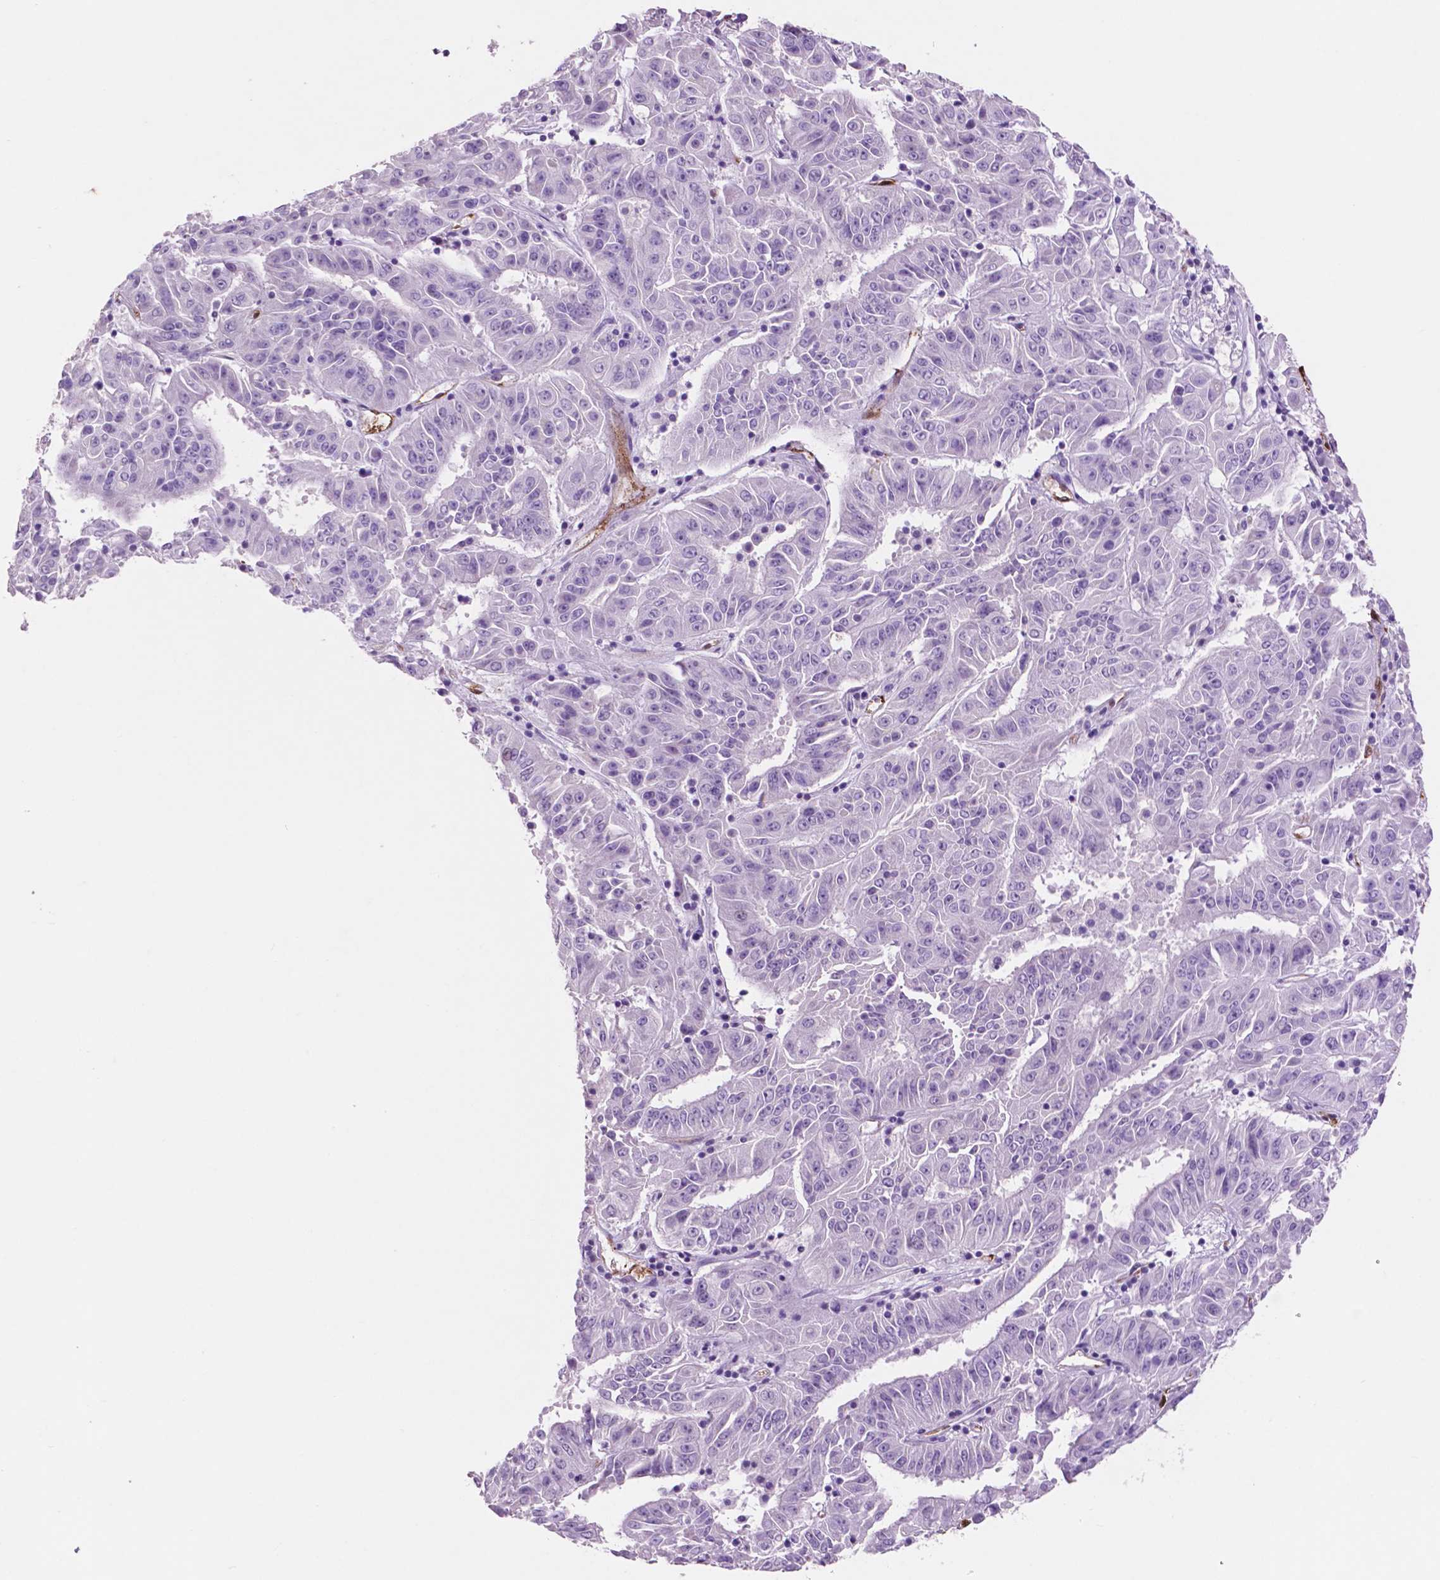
{"staining": {"intensity": "negative", "quantity": "none", "location": "none"}, "tissue": "pancreatic cancer", "cell_type": "Tumor cells", "image_type": "cancer", "snomed": [{"axis": "morphology", "description": "Adenocarcinoma, NOS"}, {"axis": "topography", "description": "Pancreas"}], "caption": "IHC of human pancreatic cancer (adenocarcinoma) shows no positivity in tumor cells.", "gene": "IDO1", "patient": {"sex": "male", "age": 63}}